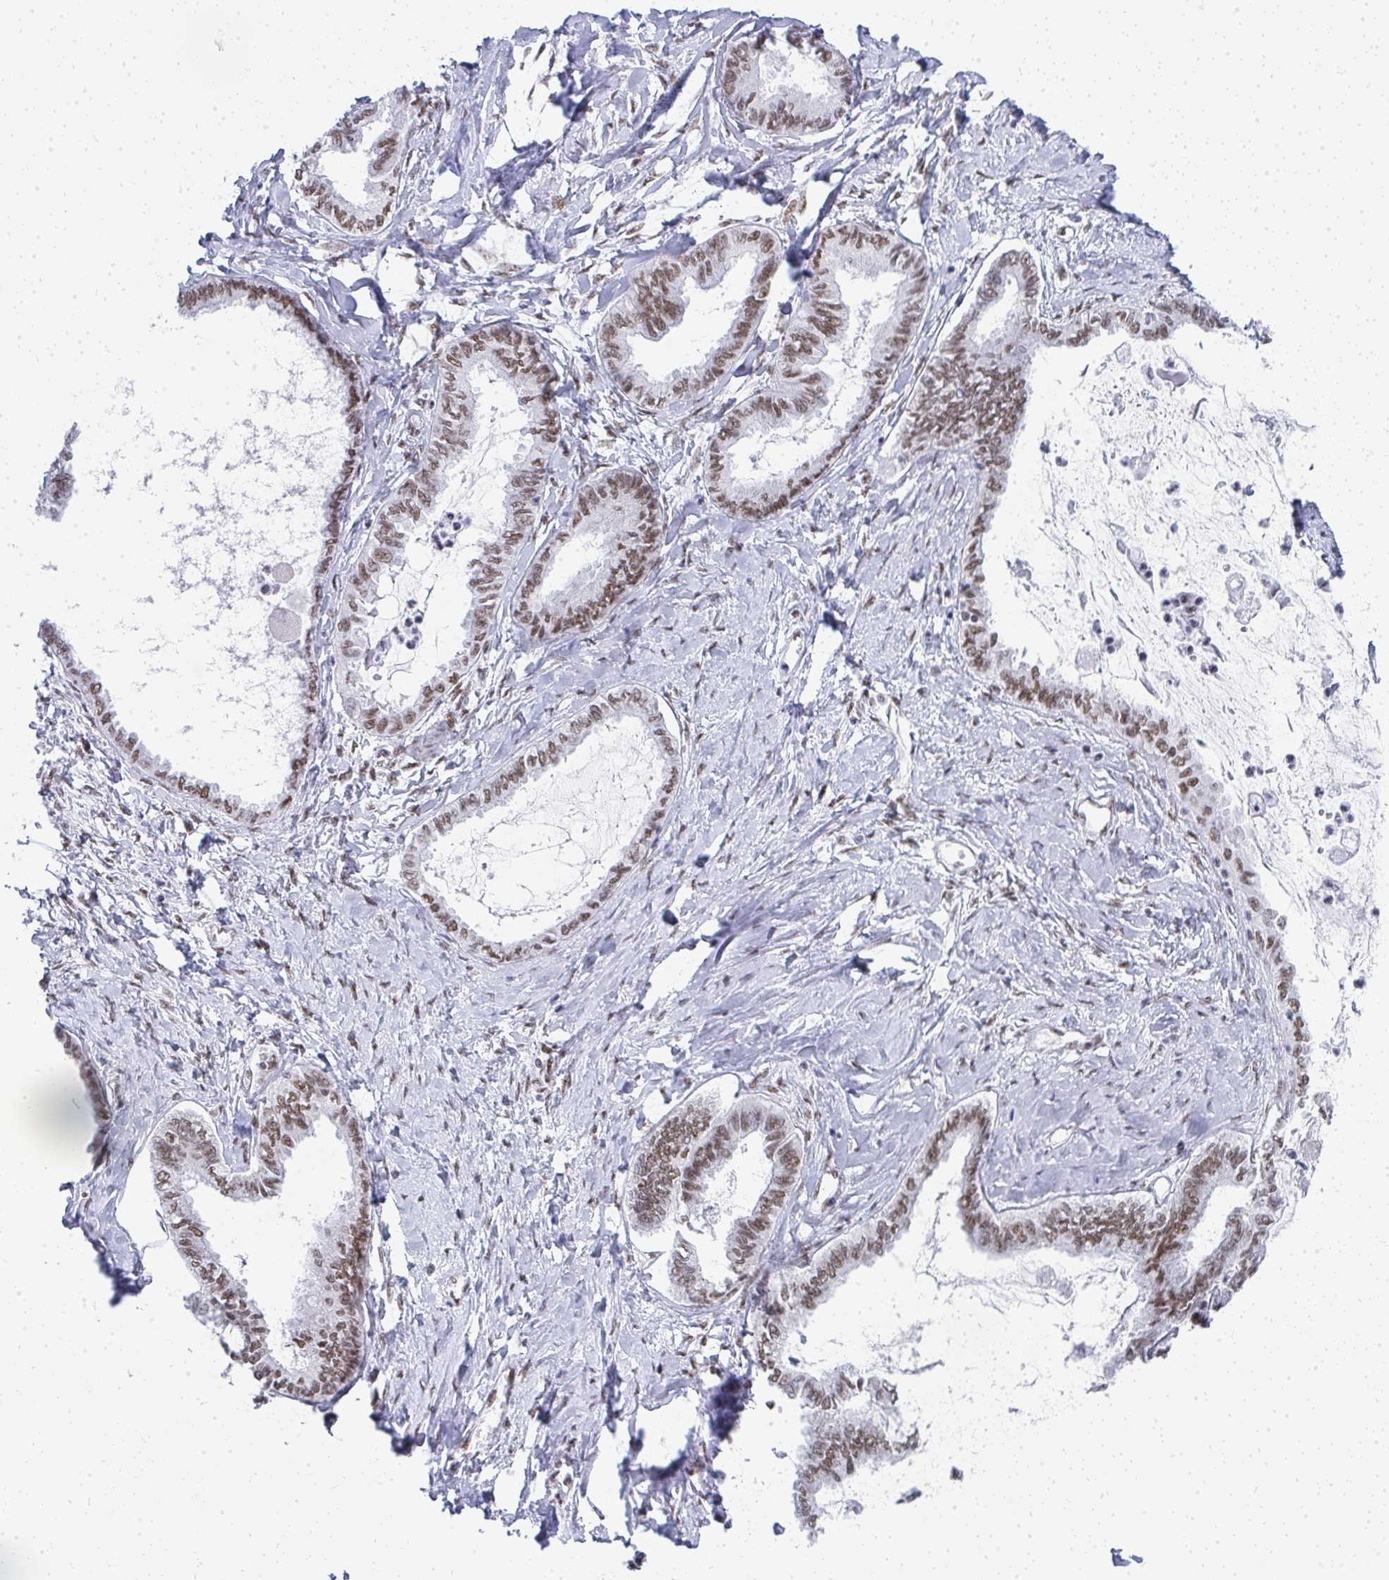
{"staining": {"intensity": "moderate", "quantity": ">75%", "location": "nuclear"}, "tissue": "ovarian cancer", "cell_type": "Tumor cells", "image_type": "cancer", "snomed": [{"axis": "morphology", "description": "Carcinoma, endometroid"}, {"axis": "topography", "description": "Ovary"}], "caption": "A histopathology image showing moderate nuclear expression in approximately >75% of tumor cells in endometroid carcinoma (ovarian), as visualized by brown immunohistochemical staining.", "gene": "CREBBP", "patient": {"sex": "female", "age": 70}}